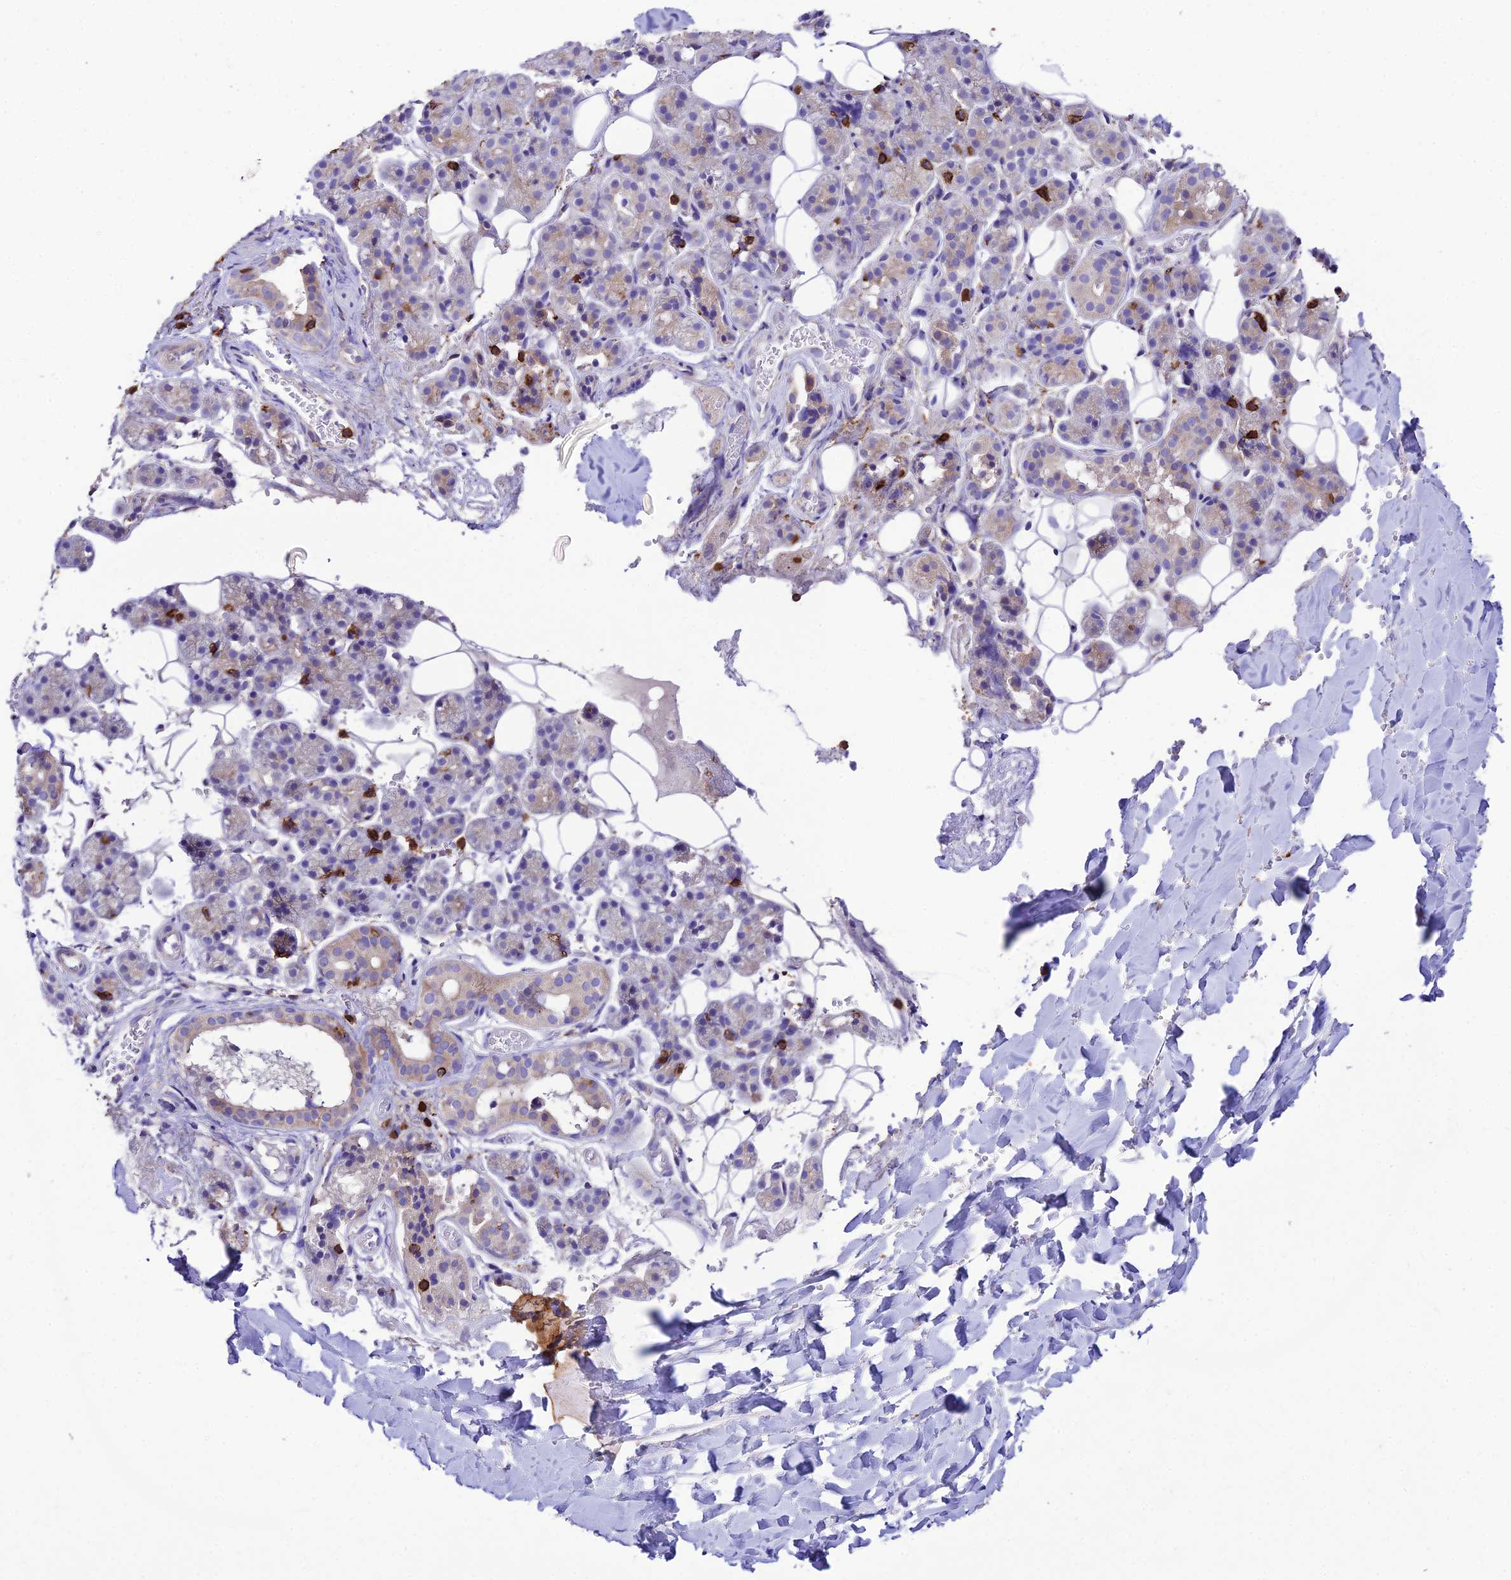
{"staining": {"intensity": "weak", "quantity": "<25%", "location": "cytoplasmic/membranous"}, "tissue": "salivary gland", "cell_type": "Glandular cells", "image_type": "normal", "snomed": [{"axis": "morphology", "description": "Normal tissue, NOS"}, {"axis": "topography", "description": "Salivary gland"}], "caption": "High power microscopy image of an IHC image of normal salivary gland, revealing no significant expression in glandular cells.", "gene": "PTPRCAP", "patient": {"sex": "female", "age": 33}}